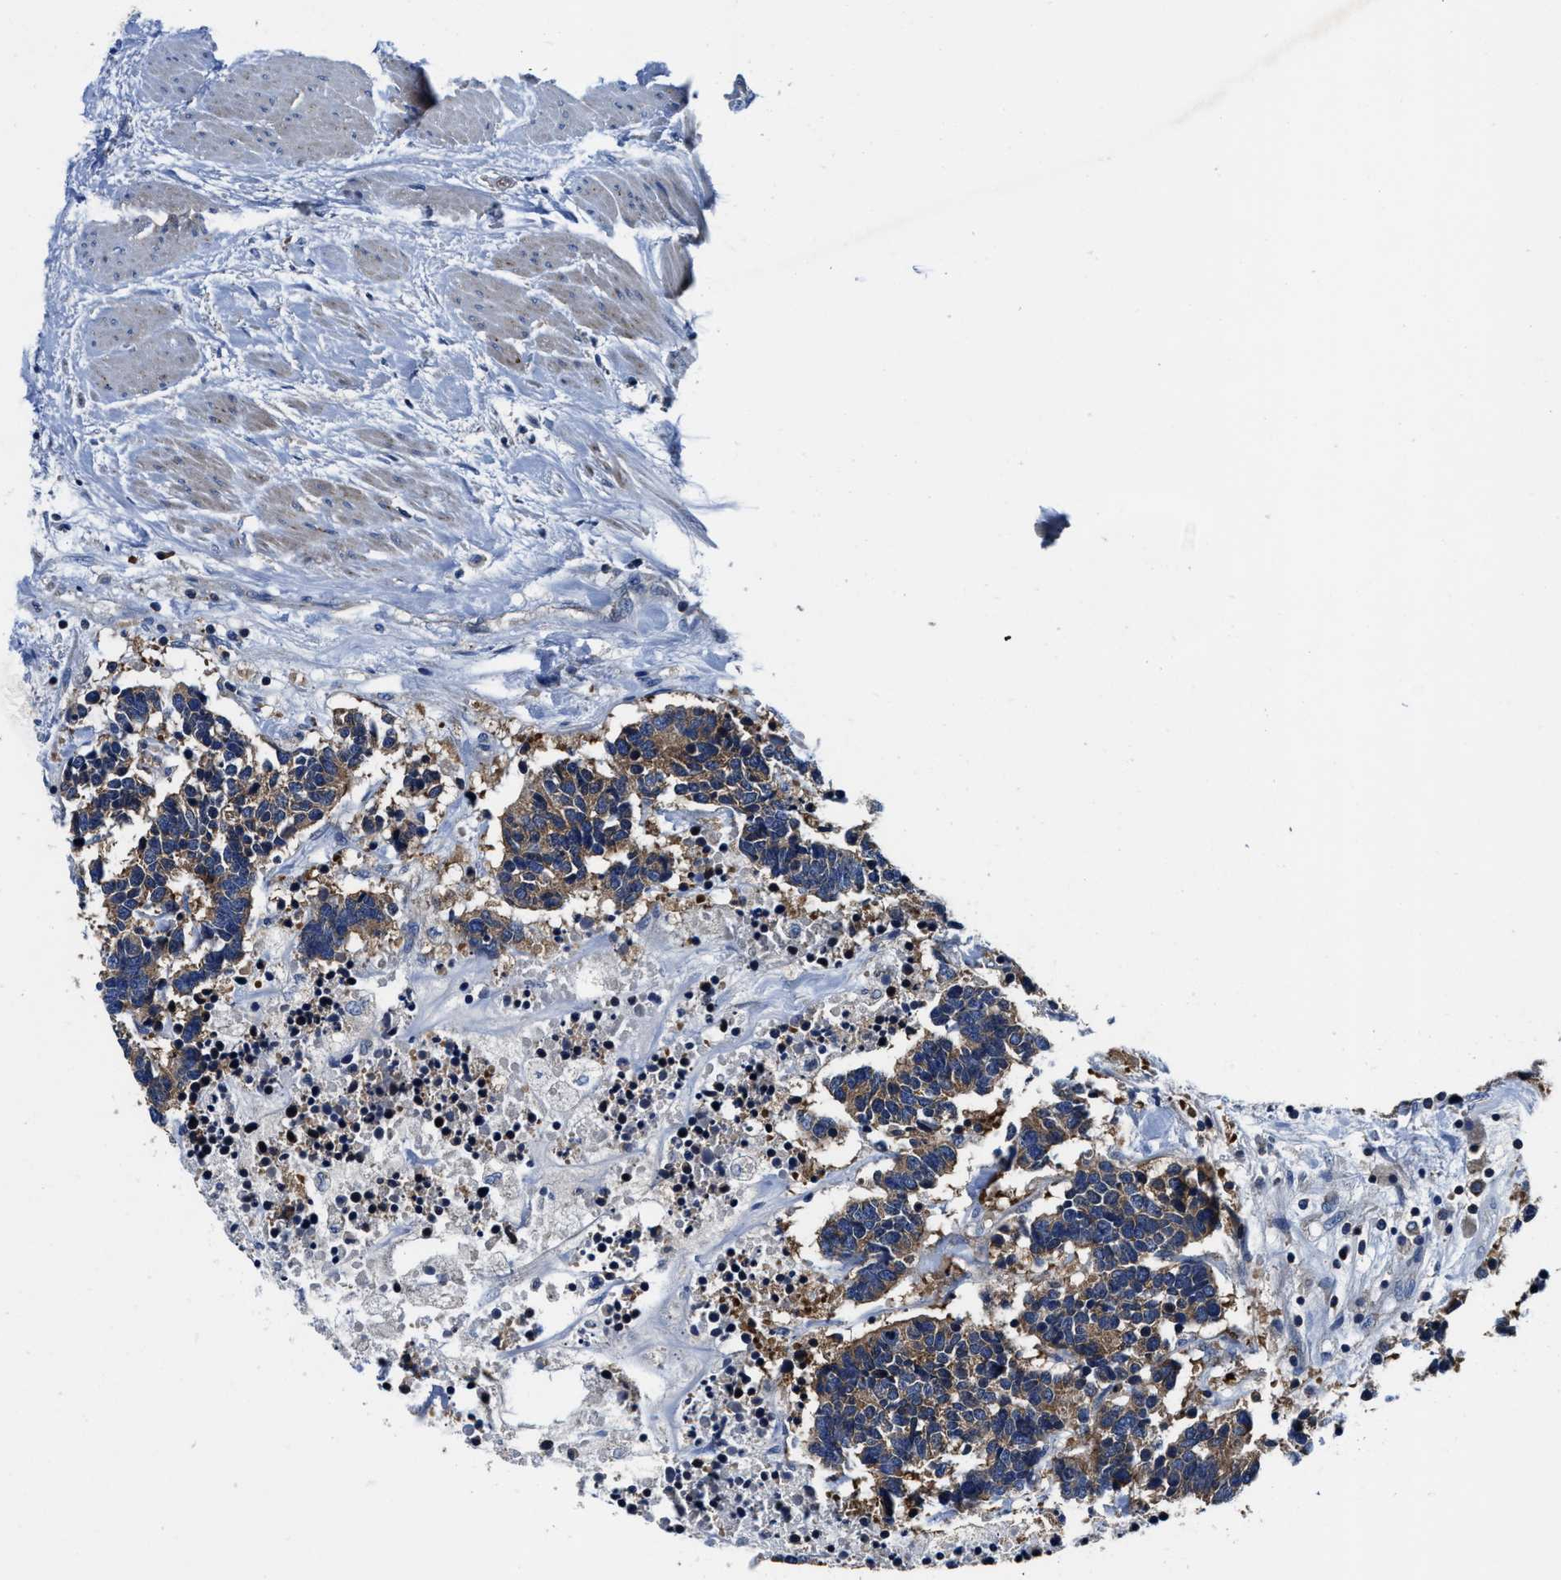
{"staining": {"intensity": "moderate", "quantity": ">75%", "location": "cytoplasmic/membranous"}, "tissue": "carcinoid", "cell_type": "Tumor cells", "image_type": "cancer", "snomed": [{"axis": "morphology", "description": "Carcinoma, NOS"}, {"axis": "morphology", "description": "Carcinoid, malignant, NOS"}, {"axis": "topography", "description": "Urinary bladder"}], "caption": "Carcinoid tissue reveals moderate cytoplasmic/membranous staining in approximately >75% of tumor cells", "gene": "PHLPP1", "patient": {"sex": "male", "age": 57}}